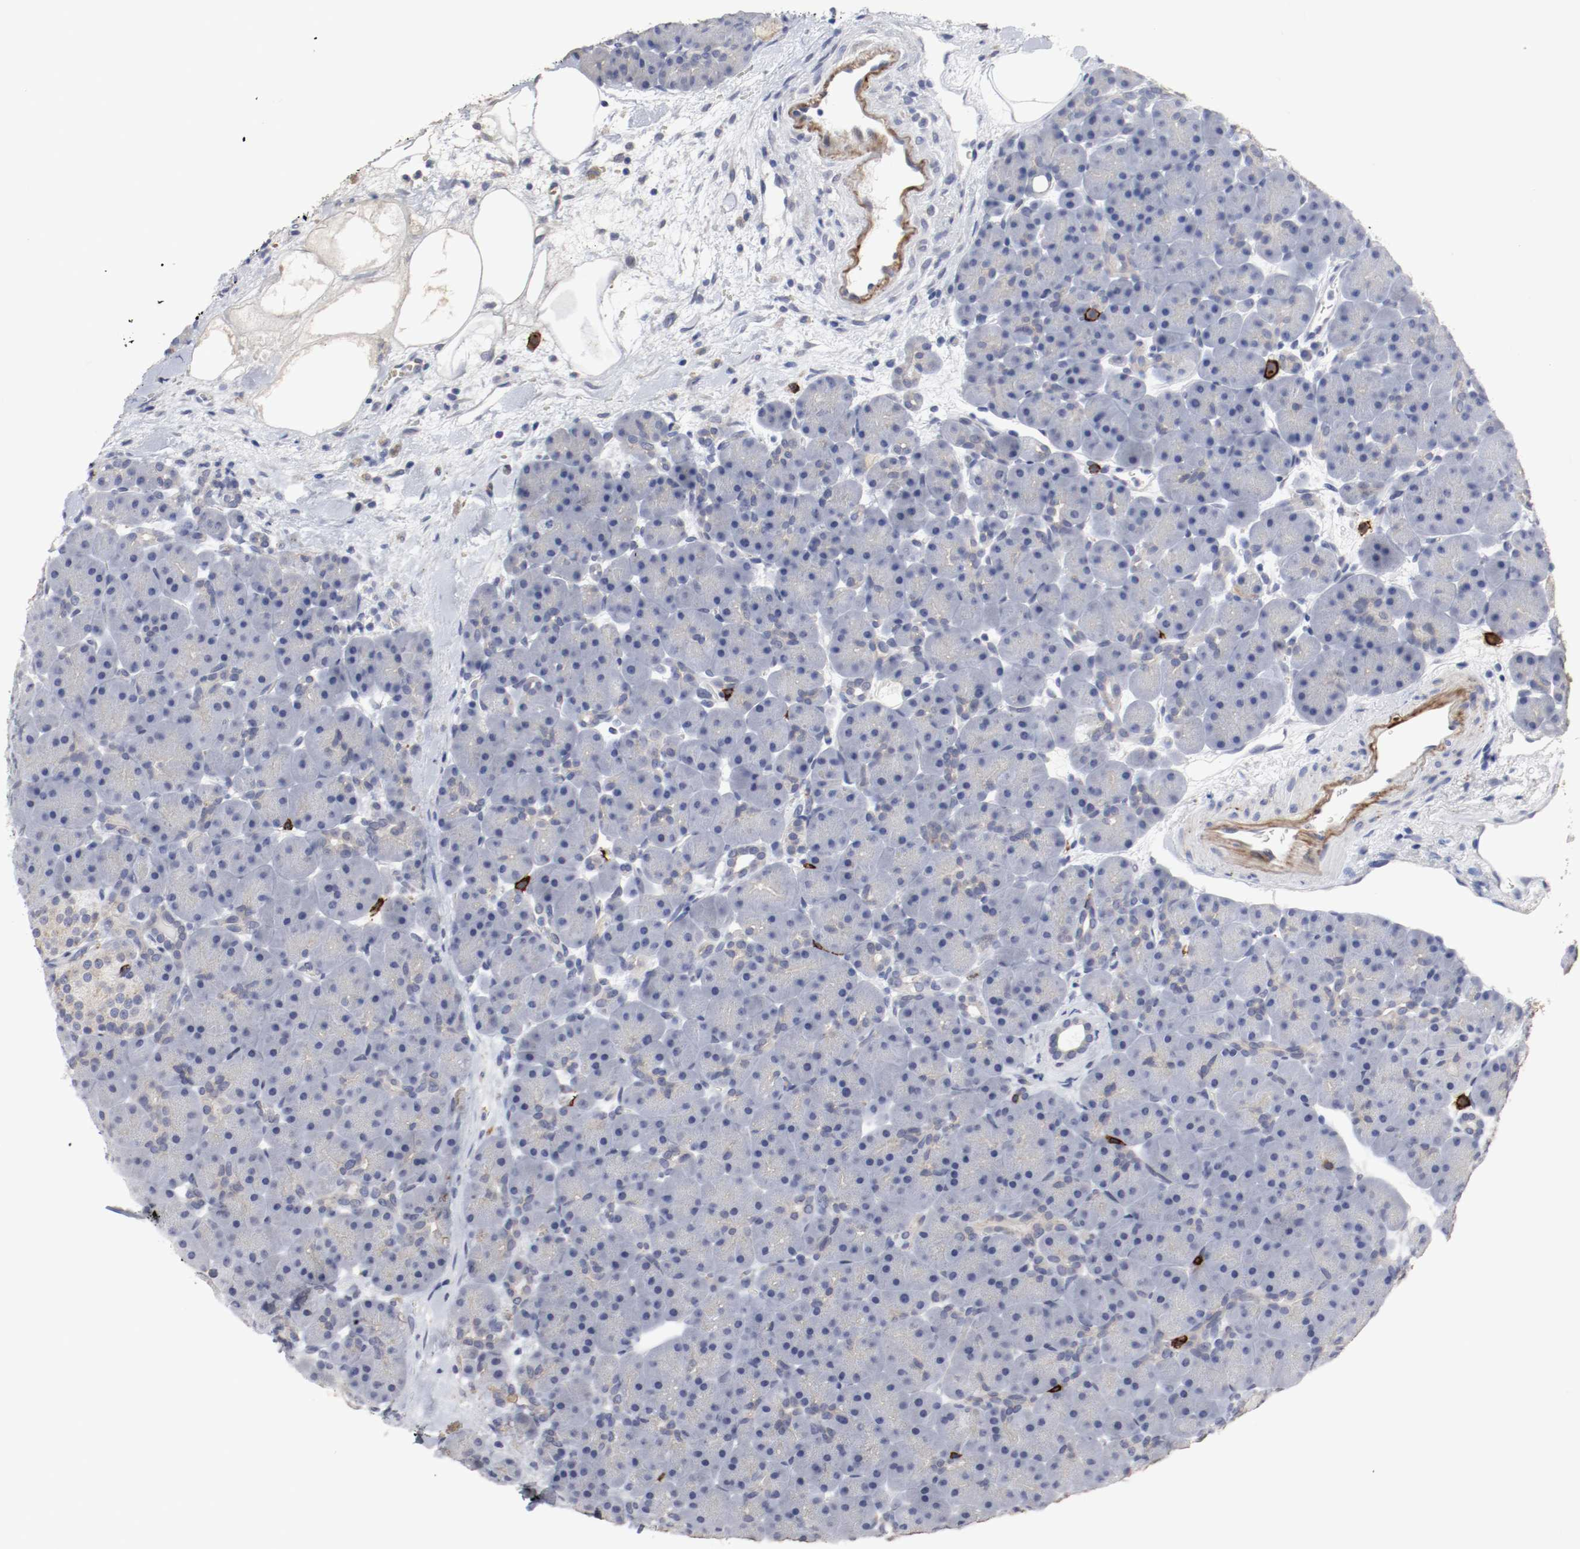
{"staining": {"intensity": "negative", "quantity": "none", "location": "none"}, "tissue": "pancreas", "cell_type": "Exocrine glandular cells", "image_type": "normal", "snomed": [{"axis": "morphology", "description": "Normal tissue, NOS"}, {"axis": "topography", "description": "Pancreas"}], "caption": "IHC of normal pancreas displays no staining in exocrine glandular cells.", "gene": "KIT", "patient": {"sex": "male", "age": 66}}